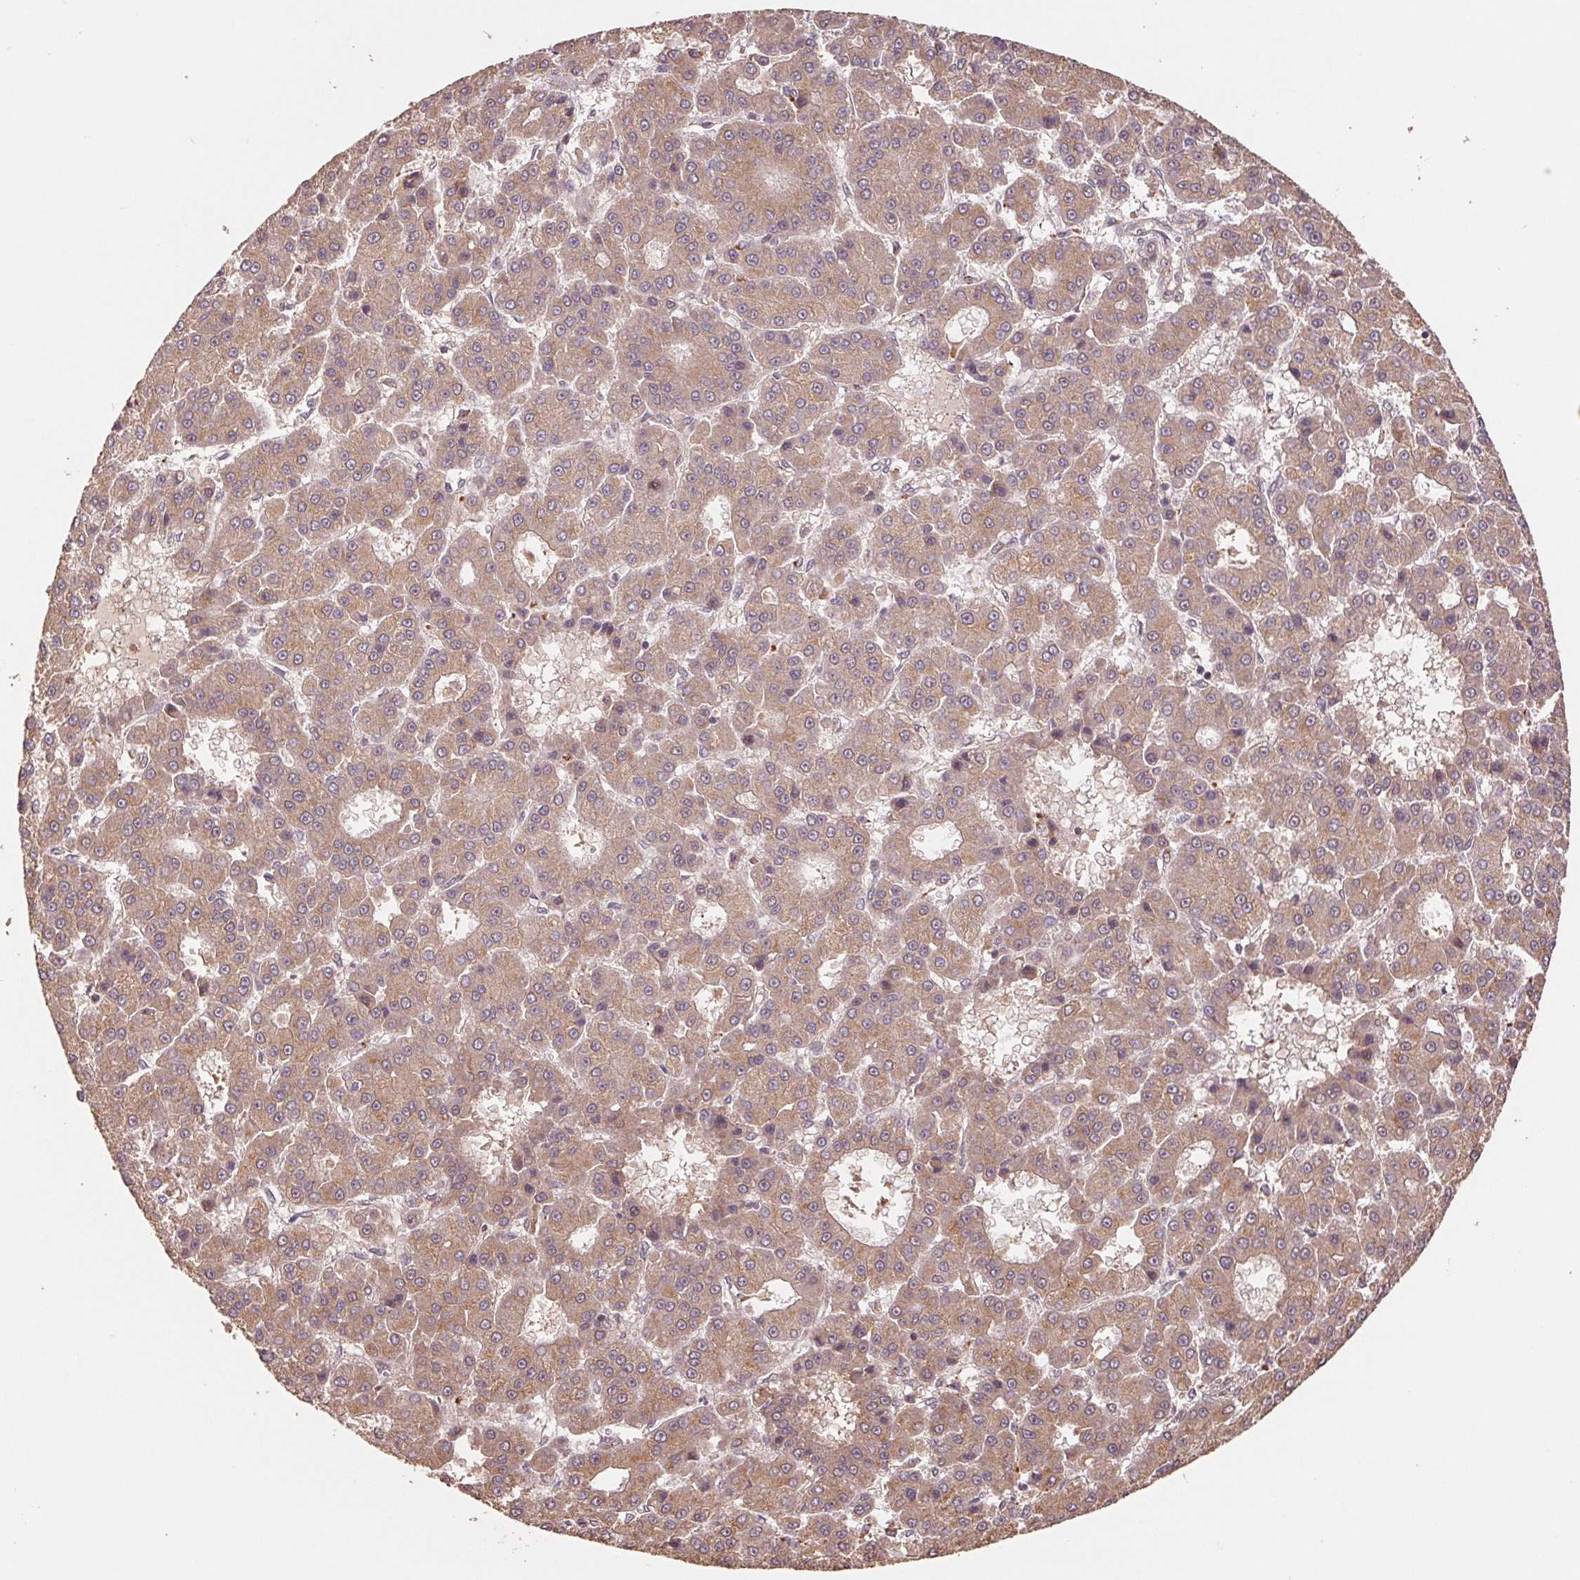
{"staining": {"intensity": "moderate", "quantity": ">75%", "location": "cytoplasmic/membranous"}, "tissue": "liver cancer", "cell_type": "Tumor cells", "image_type": "cancer", "snomed": [{"axis": "morphology", "description": "Carcinoma, Hepatocellular, NOS"}, {"axis": "topography", "description": "Liver"}], "caption": "Liver cancer (hepatocellular carcinoma) tissue displays moderate cytoplasmic/membranous expression in about >75% of tumor cells, visualized by immunohistochemistry.", "gene": "PDHA1", "patient": {"sex": "male", "age": 70}}